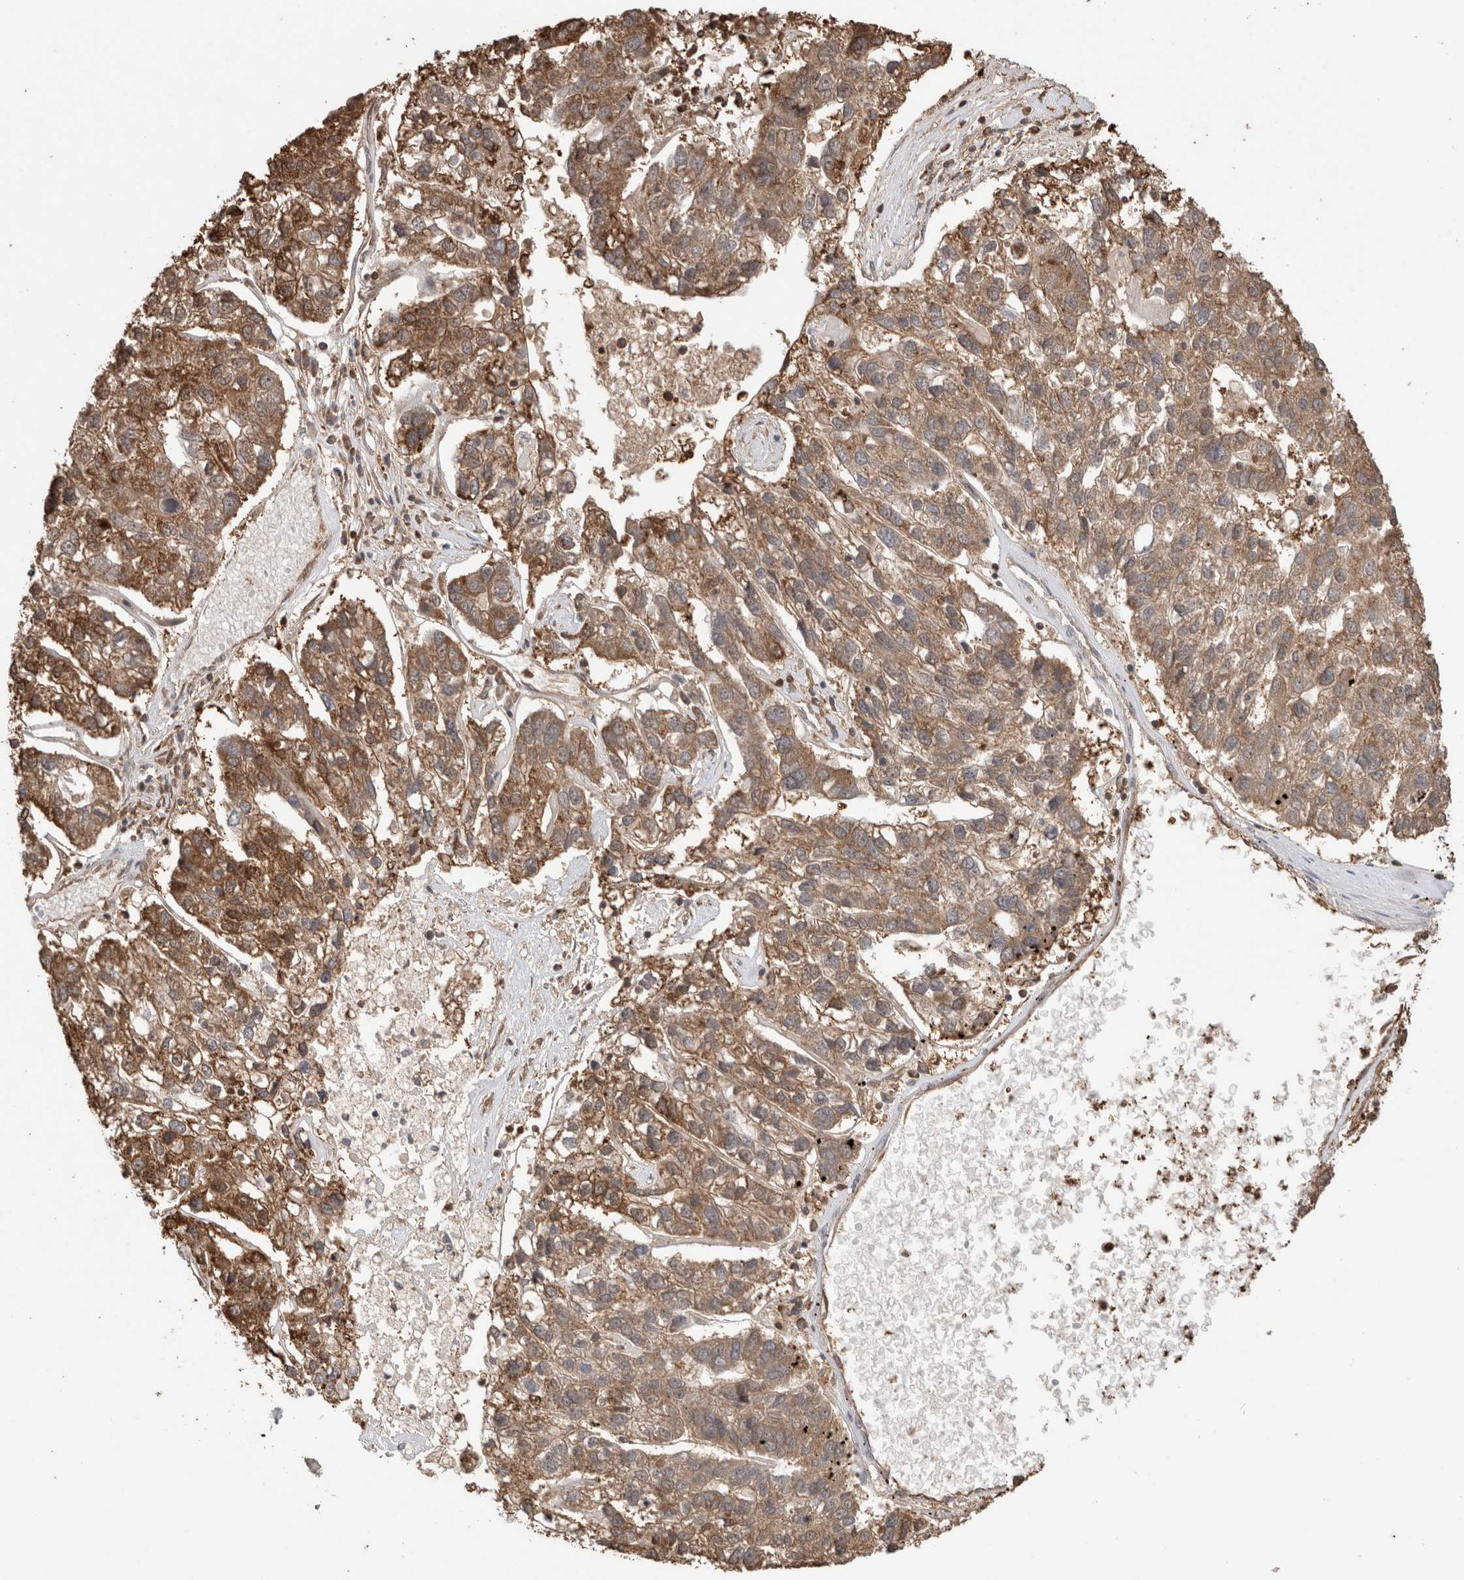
{"staining": {"intensity": "moderate", "quantity": ">75%", "location": "cytoplasmic/membranous"}, "tissue": "pancreatic cancer", "cell_type": "Tumor cells", "image_type": "cancer", "snomed": [{"axis": "morphology", "description": "Adenocarcinoma, NOS"}, {"axis": "topography", "description": "Pancreas"}], "caption": "Brown immunohistochemical staining in pancreatic cancer demonstrates moderate cytoplasmic/membranous staining in about >75% of tumor cells.", "gene": "TRIM5", "patient": {"sex": "female", "age": 61}}